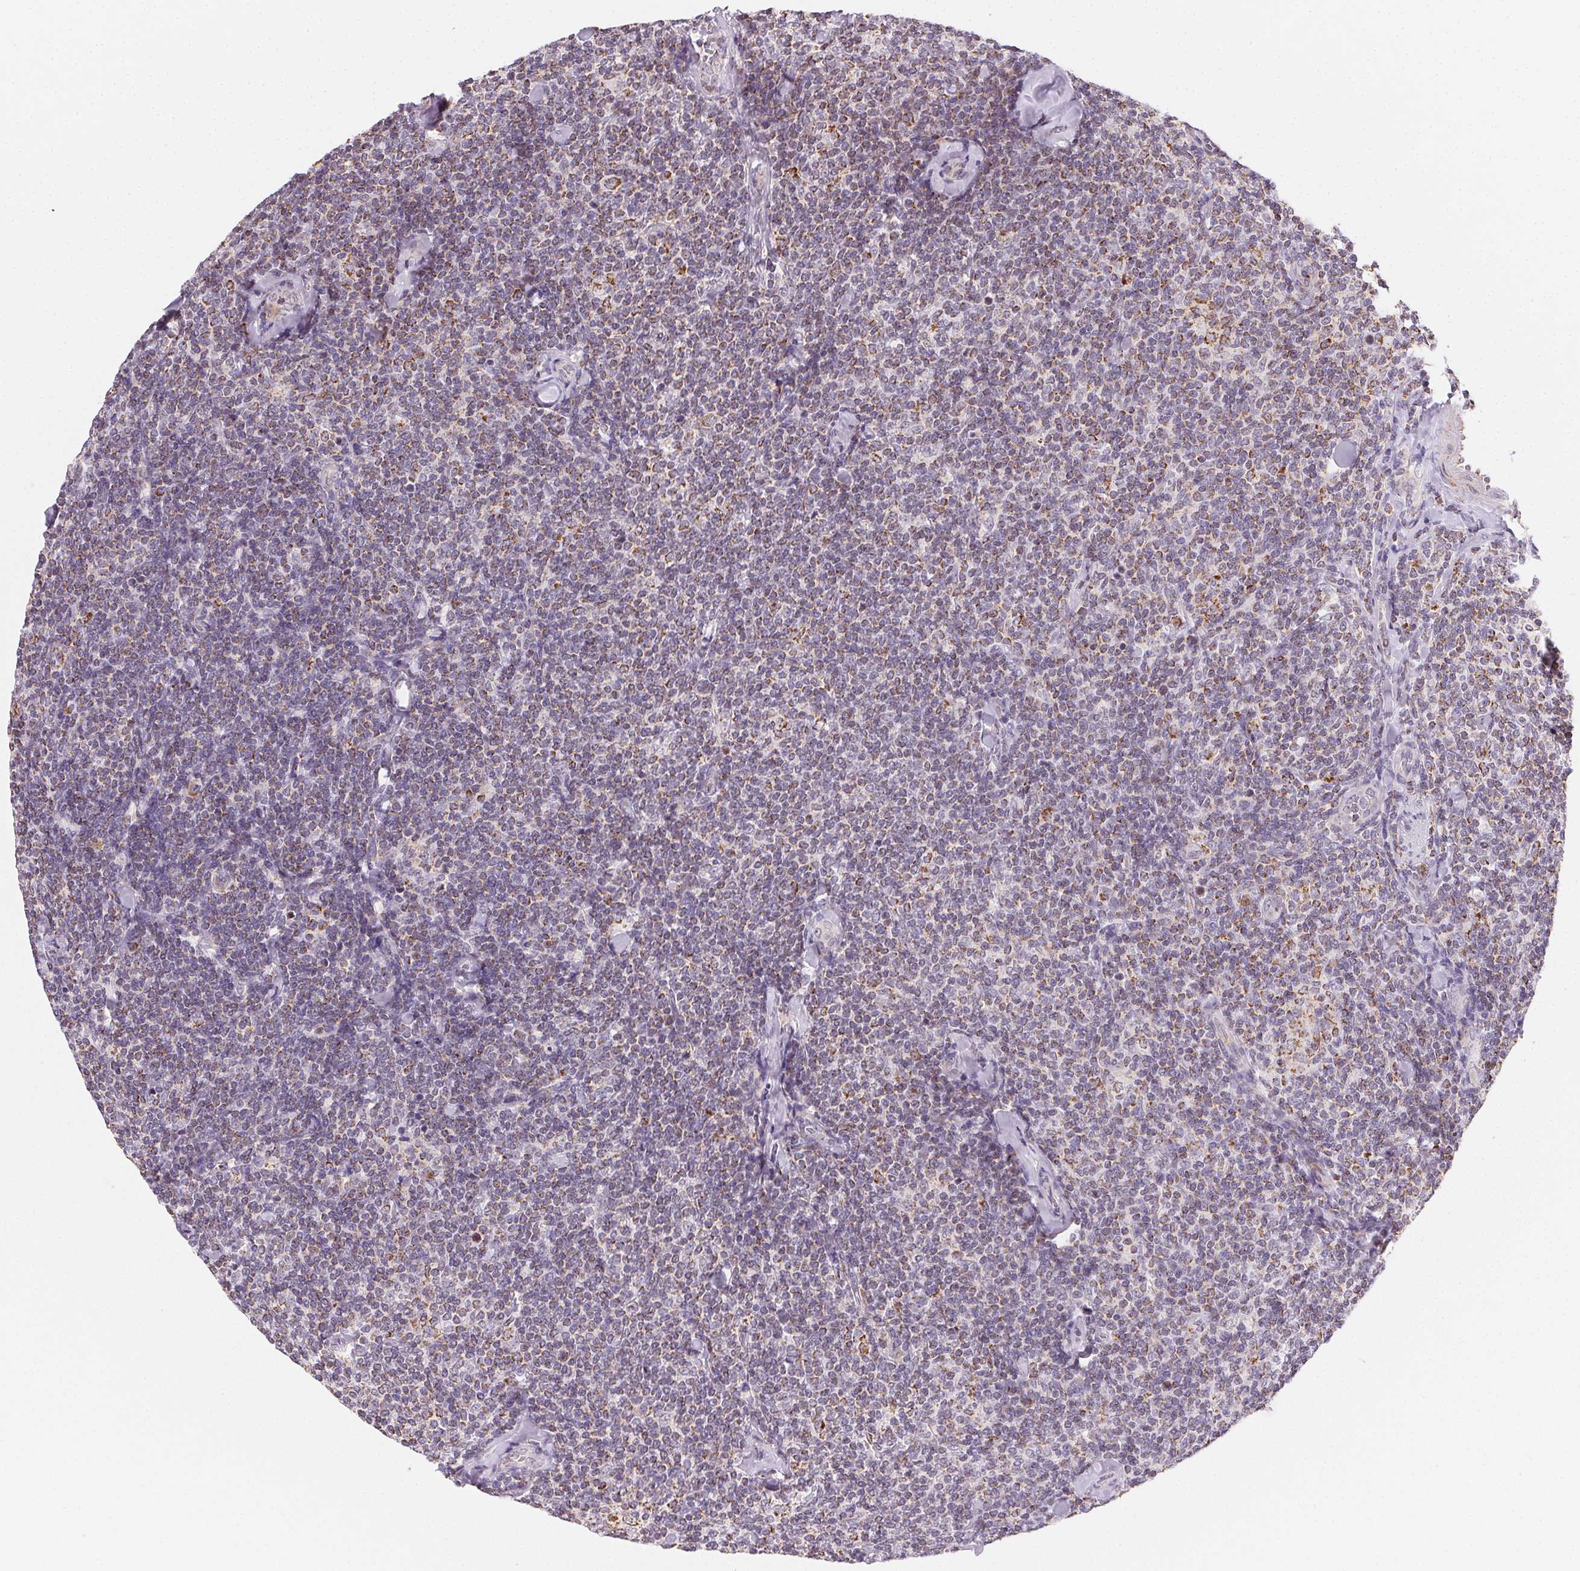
{"staining": {"intensity": "weak", "quantity": "25%-75%", "location": "cytoplasmic/membranous"}, "tissue": "lymphoma", "cell_type": "Tumor cells", "image_type": "cancer", "snomed": [{"axis": "morphology", "description": "Malignant lymphoma, non-Hodgkin's type, Low grade"}, {"axis": "topography", "description": "Lymph node"}], "caption": "Malignant lymphoma, non-Hodgkin's type (low-grade) was stained to show a protein in brown. There is low levels of weak cytoplasmic/membranous expression in about 25%-75% of tumor cells.", "gene": "GIPC2", "patient": {"sex": "female", "age": 56}}